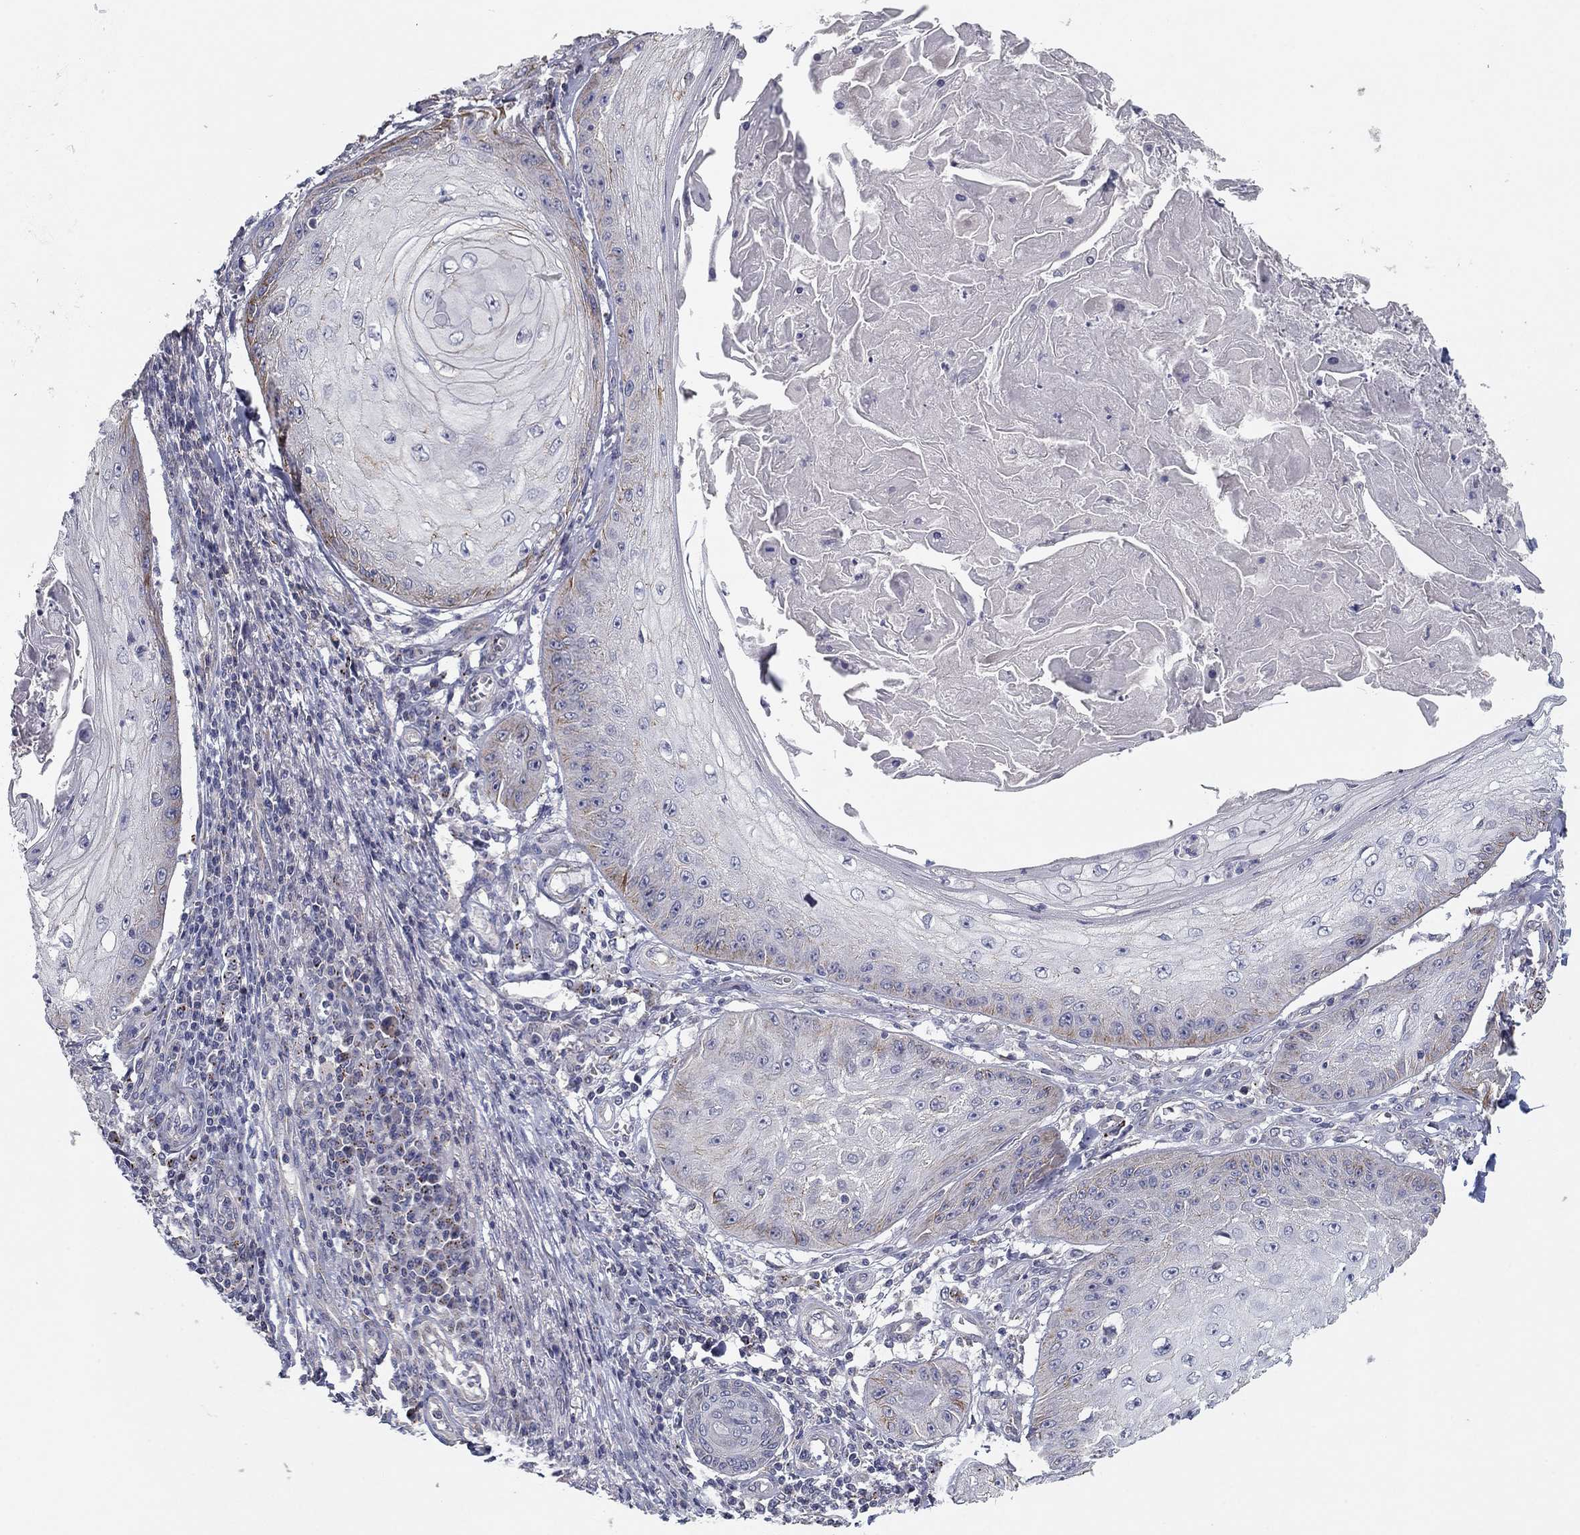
{"staining": {"intensity": "negative", "quantity": "none", "location": "none"}, "tissue": "skin cancer", "cell_type": "Tumor cells", "image_type": "cancer", "snomed": [{"axis": "morphology", "description": "Squamous cell carcinoma, NOS"}, {"axis": "topography", "description": "Skin"}], "caption": "This is an IHC histopathology image of human skin cancer. There is no positivity in tumor cells.", "gene": "SEPTIN3", "patient": {"sex": "male", "age": 70}}